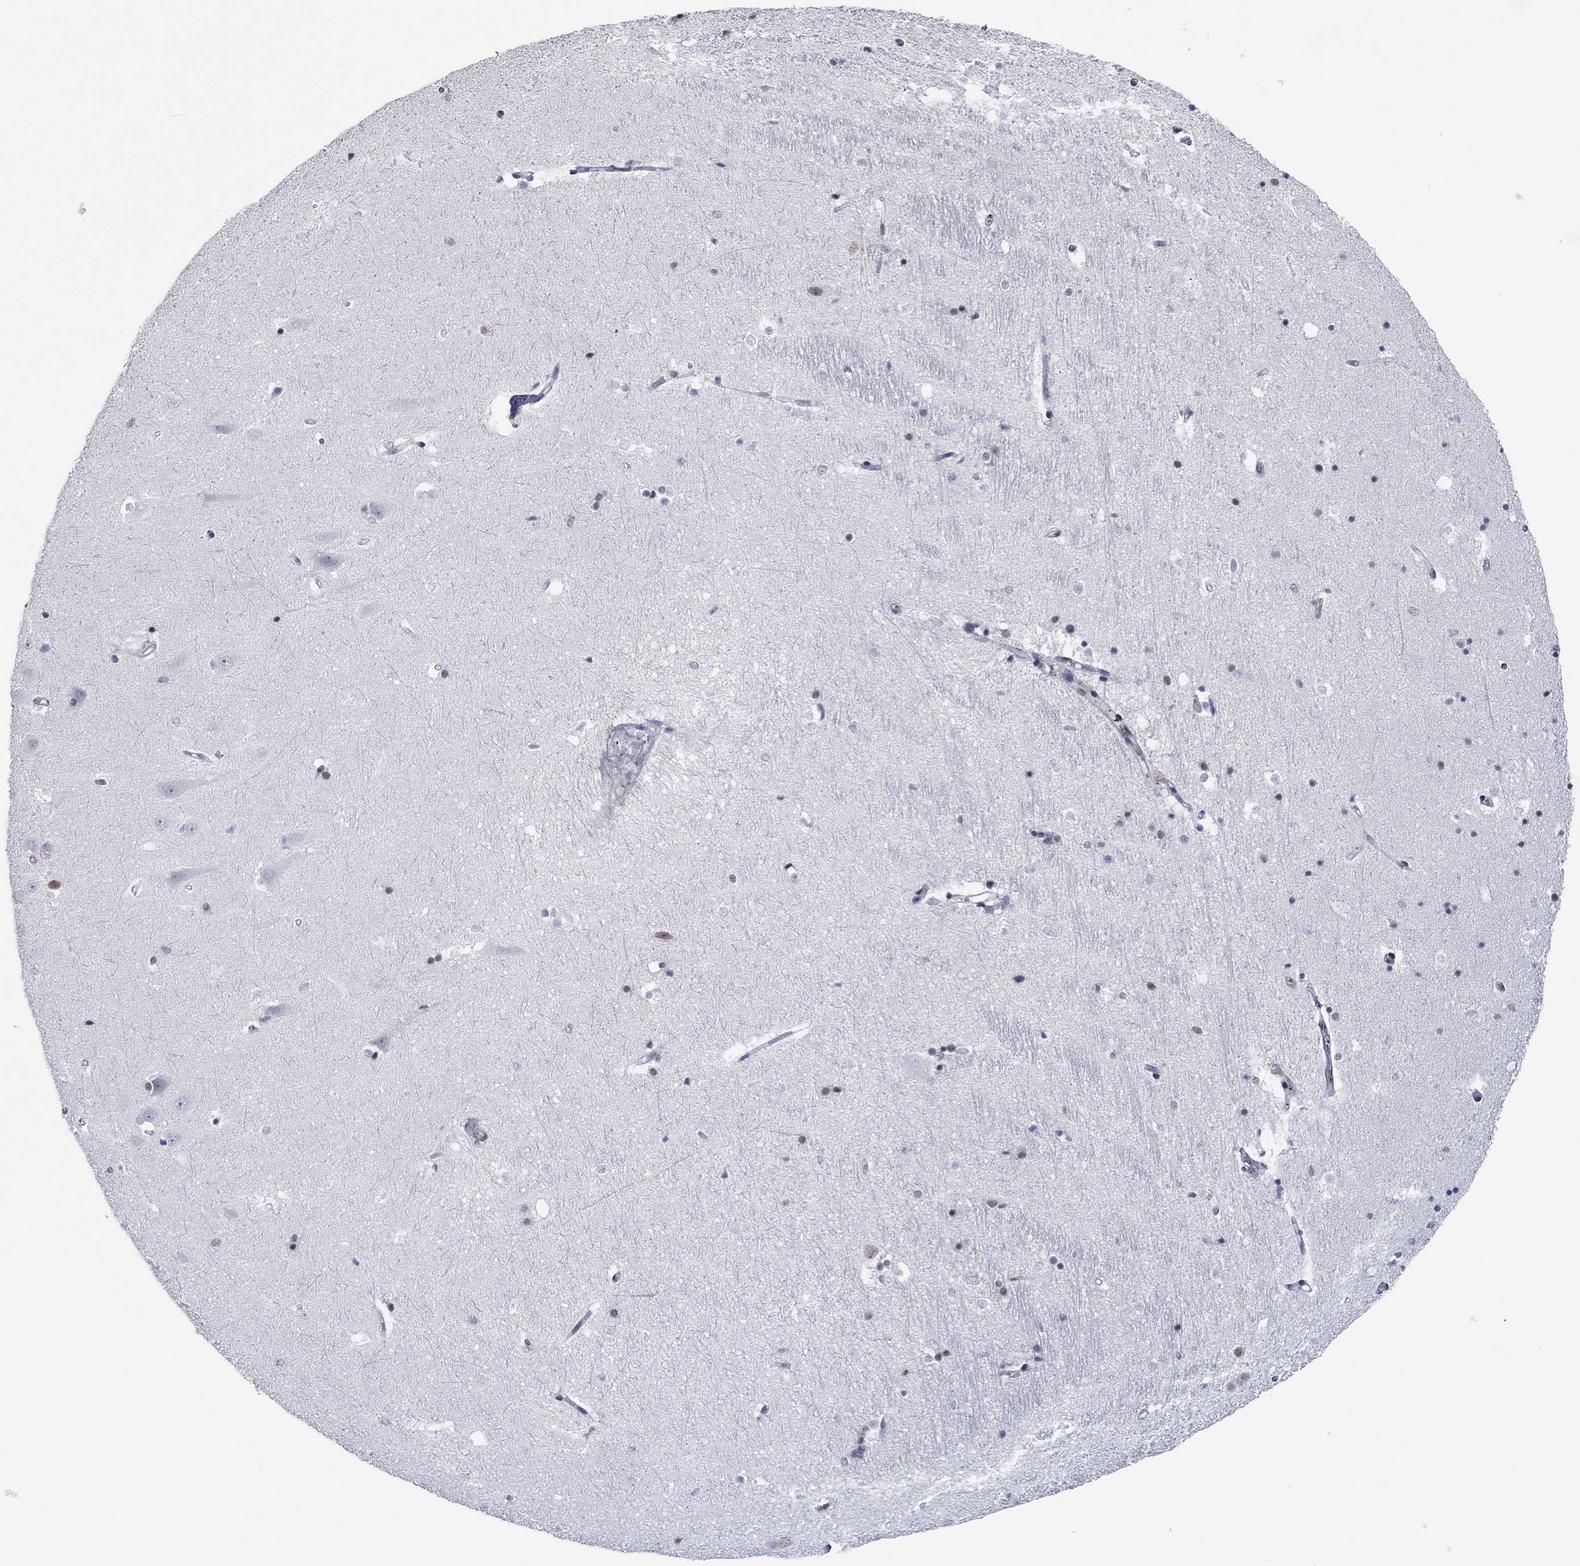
{"staining": {"intensity": "negative", "quantity": "none", "location": "none"}, "tissue": "hippocampus", "cell_type": "Glial cells", "image_type": "normal", "snomed": [{"axis": "morphology", "description": "Normal tissue, NOS"}, {"axis": "topography", "description": "Hippocampus"}], "caption": "The photomicrograph reveals no significant expression in glial cells of hippocampus.", "gene": "GATA2", "patient": {"sex": "male", "age": 44}}